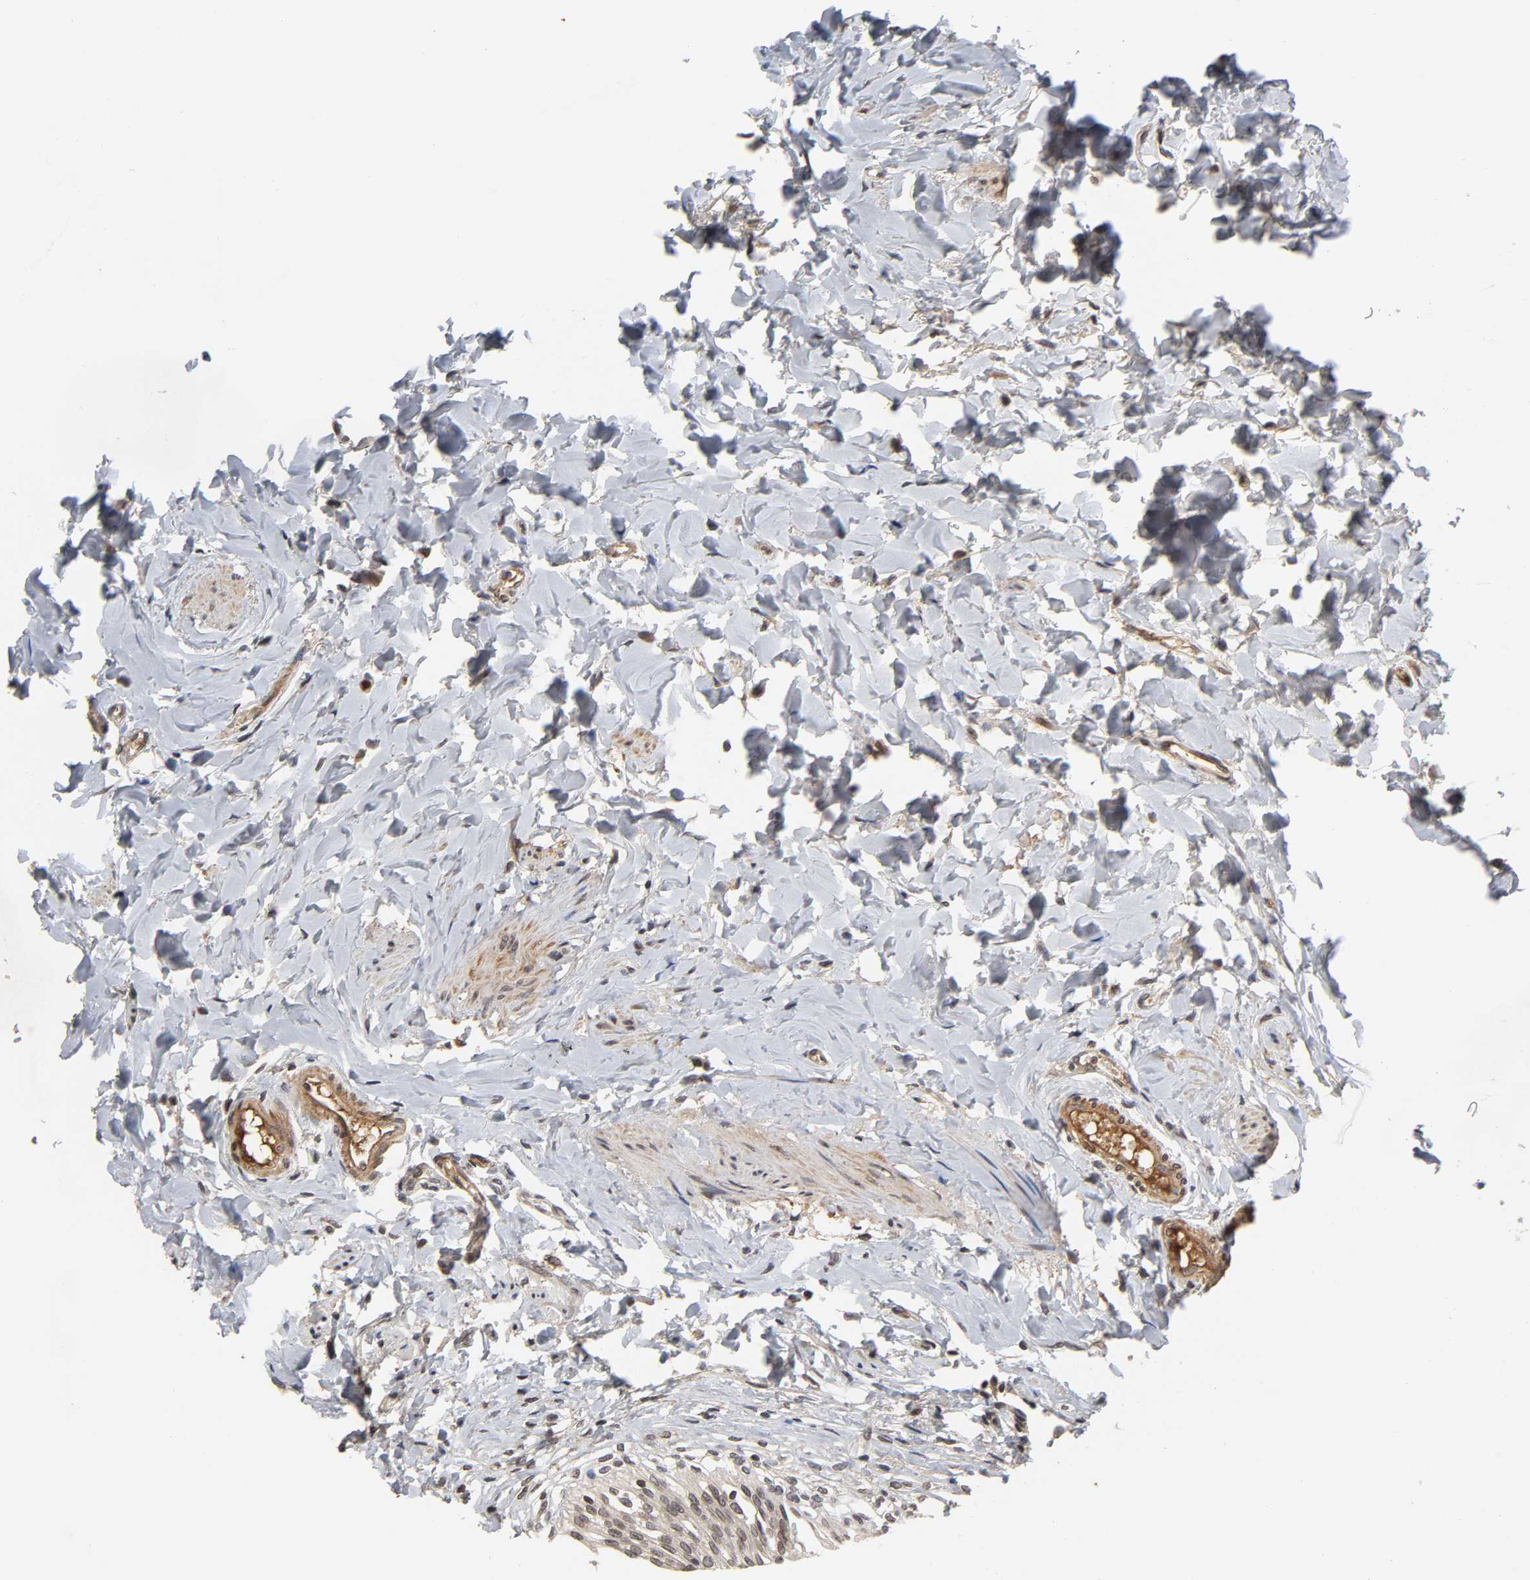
{"staining": {"intensity": "weak", "quantity": "25%-75%", "location": "cytoplasmic/membranous,nuclear"}, "tissue": "urinary bladder", "cell_type": "Urothelial cells", "image_type": "normal", "snomed": [{"axis": "morphology", "description": "Normal tissue, NOS"}, {"axis": "topography", "description": "Urinary bladder"}], "caption": "Protein staining of benign urinary bladder exhibits weak cytoplasmic/membranous,nuclear expression in about 25%-75% of urothelial cells. The staining was performed using DAB to visualize the protein expression in brown, while the nuclei were stained in blue with hematoxylin (Magnification: 20x).", "gene": "CPN2", "patient": {"sex": "female", "age": 80}}